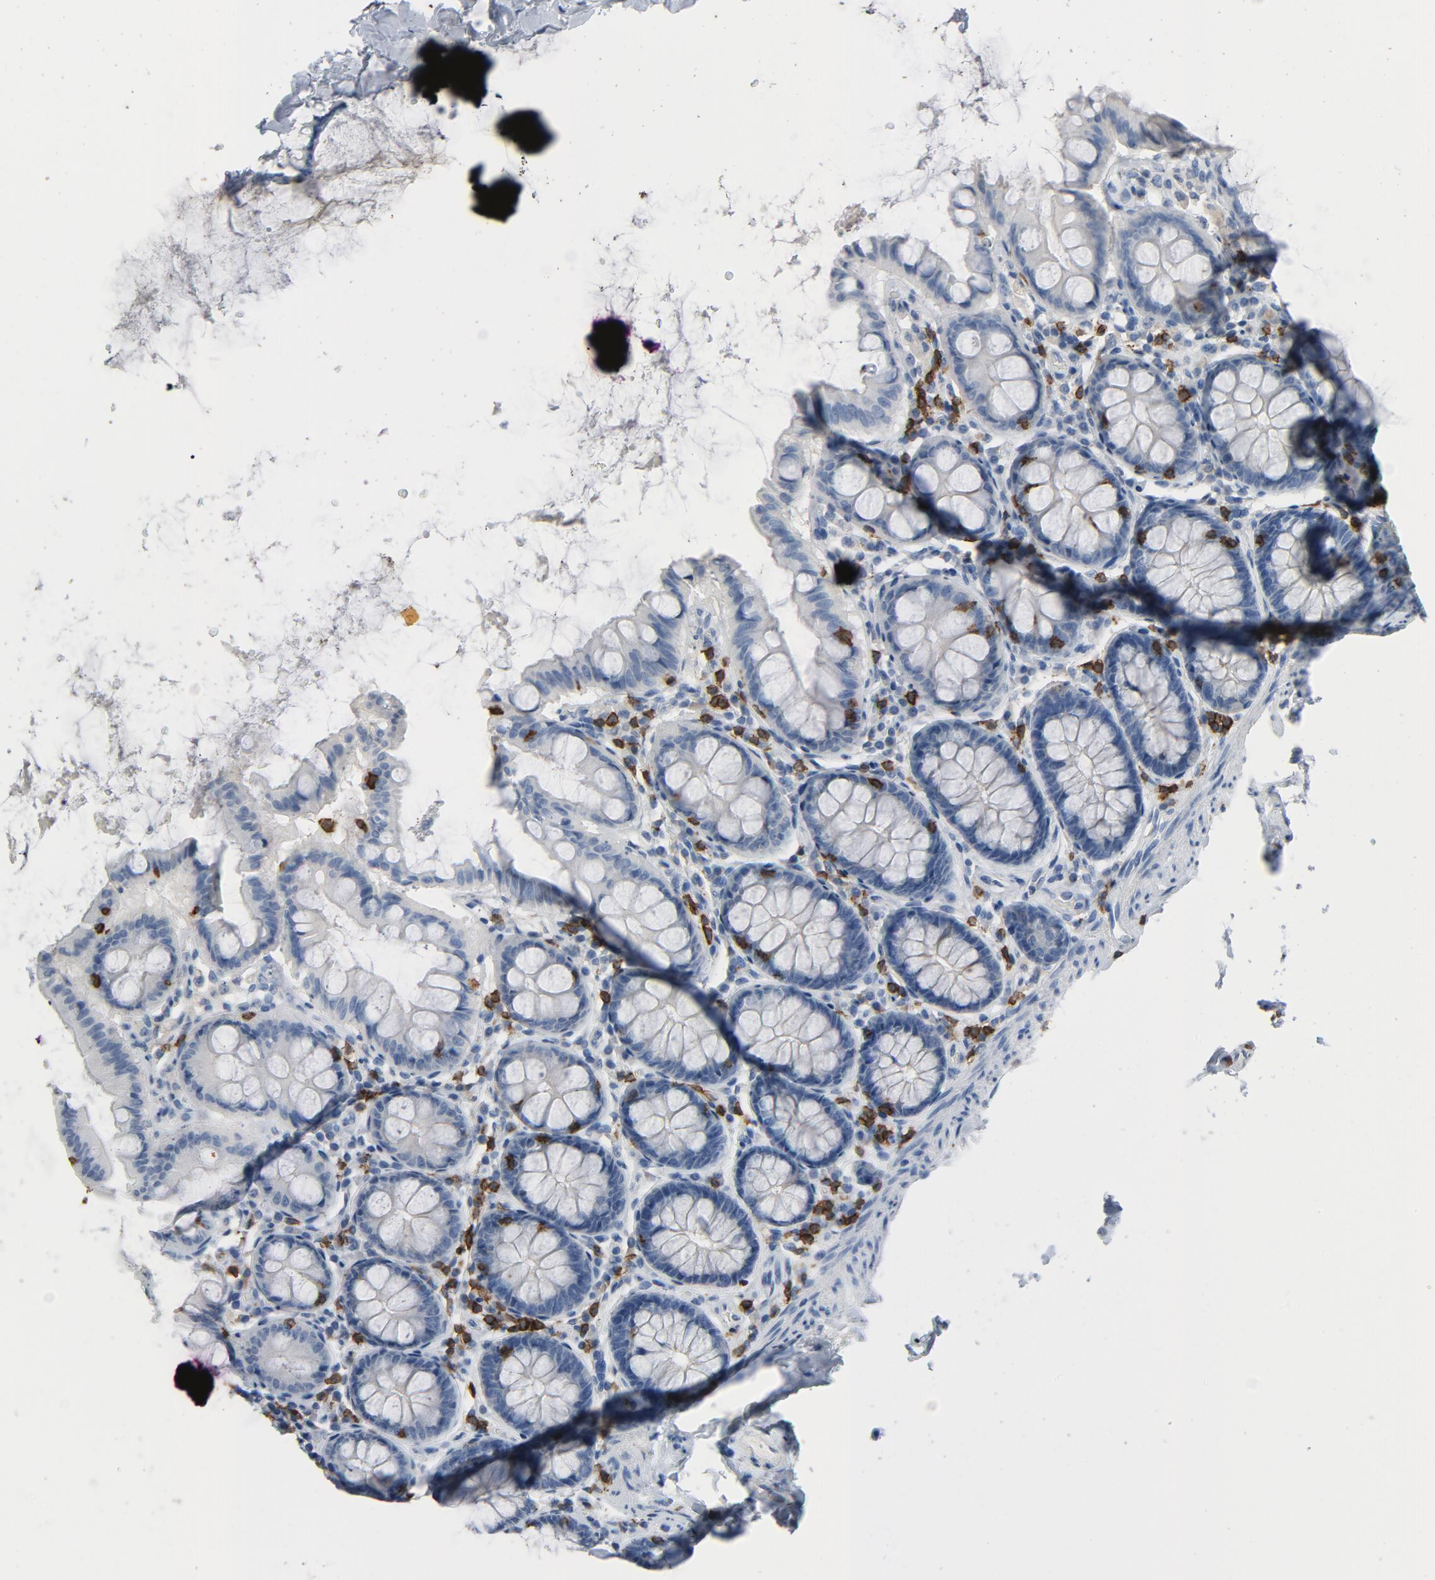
{"staining": {"intensity": "negative", "quantity": "none", "location": "none"}, "tissue": "colon", "cell_type": "Endothelial cells", "image_type": "normal", "snomed": [{"axis": "morphology", "description": "Normal tissue, NOS"}, {"axis": "topography", "description": "Colon"}], "caption": "Immunohistochemical staining of unremarkable colon demonstrates no significant positivity in endothelial cells.", "gene": "LCK", "patient": {"sex": "female", "age": 61}}